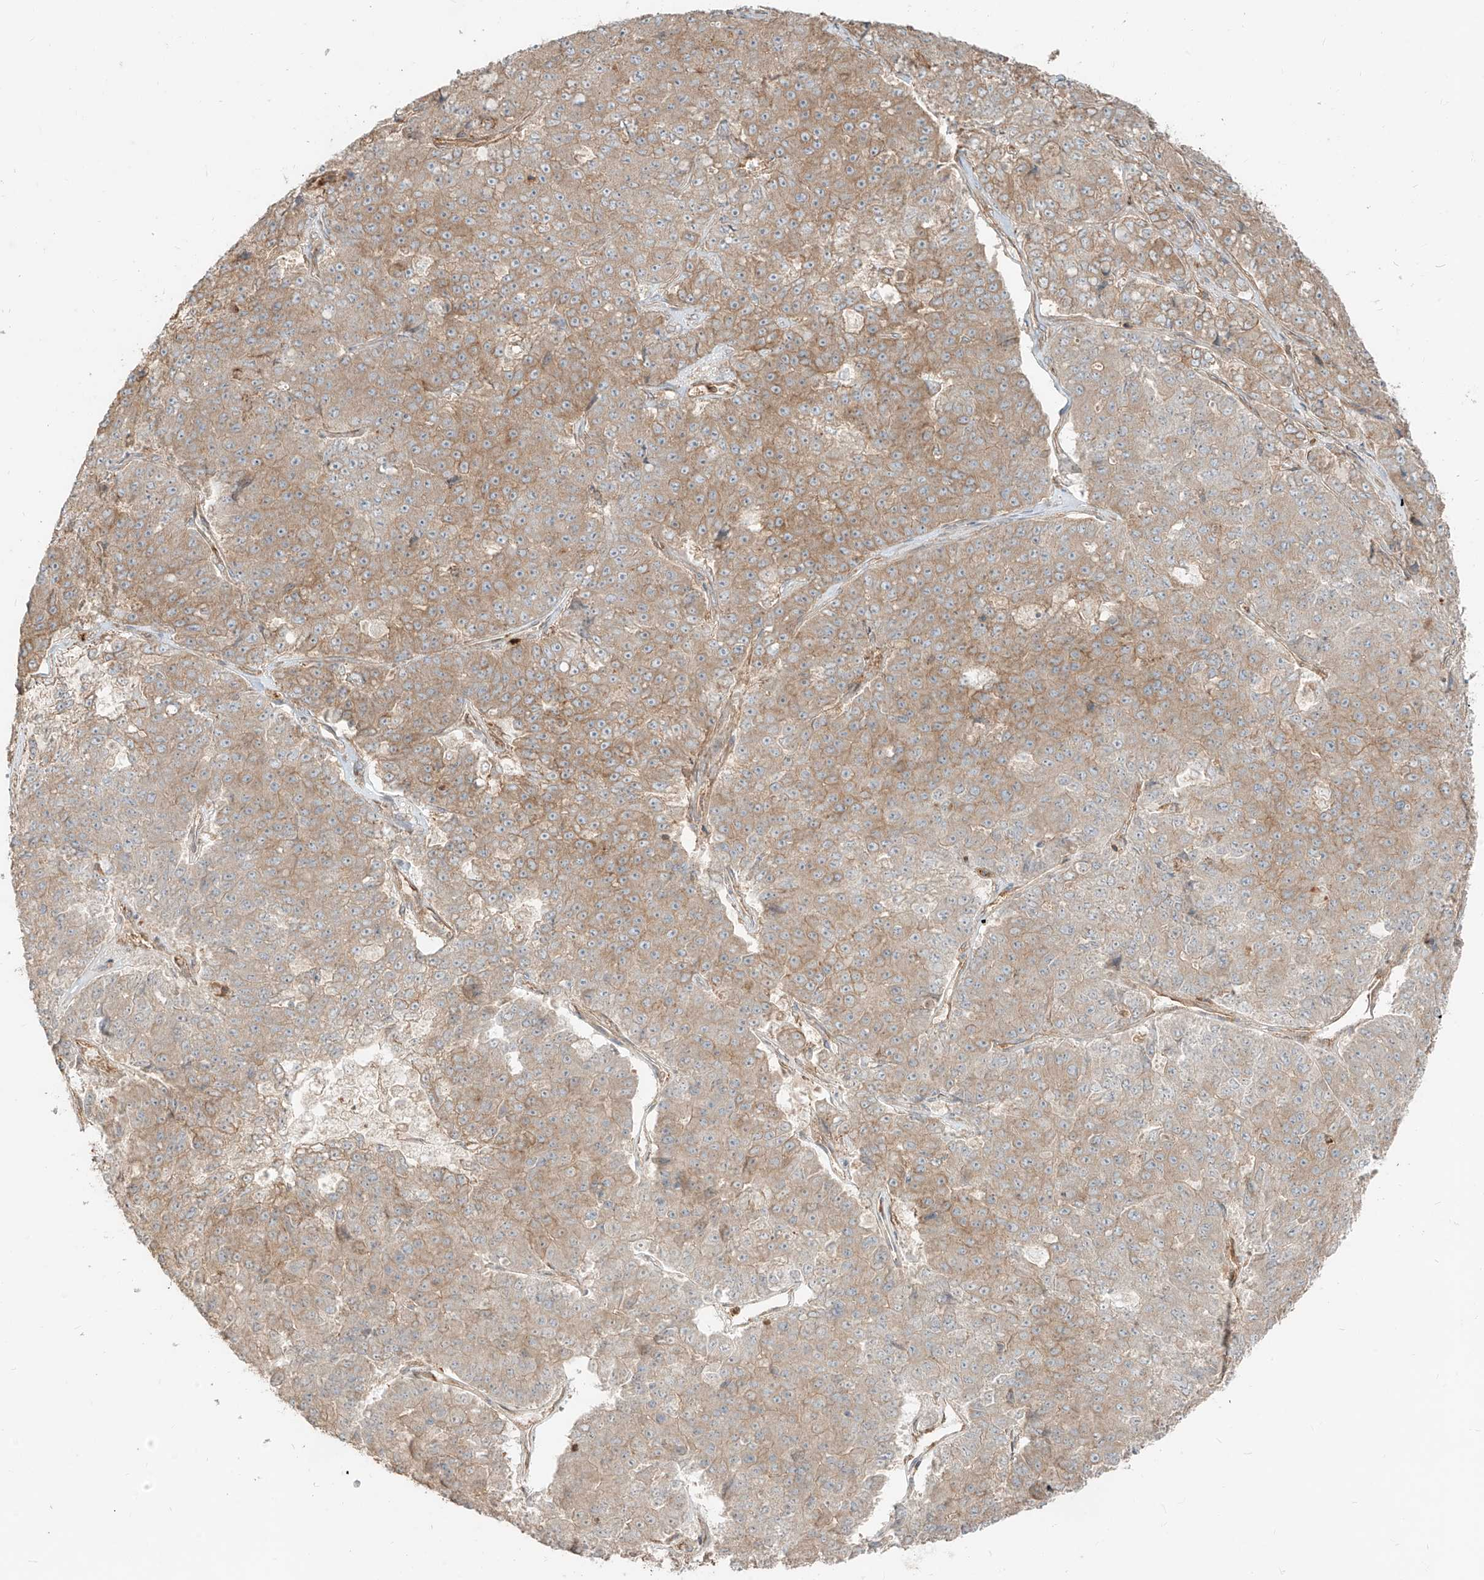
{"staining": {"intensity": "moderate", "quantity": "<25%", "location": "cytoplasmic/membranous"}, "tissue": "pancreatic cancer", "cell_type": "Tumor cells", "image_type": "cancer", "snomed": [{"axis": "morphology", "description": "Adenocarcinoma, NOS"}, {"axis": "topography", "description": "Pancreas"}], "caption": "This is a histology image of IHC staining of adenocarcinoma (pancreatic), which shows moderate staining in the cytoplasmic/membranous of tumor cells.", "gene": "CCDC115", "patient": {"sex": "male", "age": 50}}